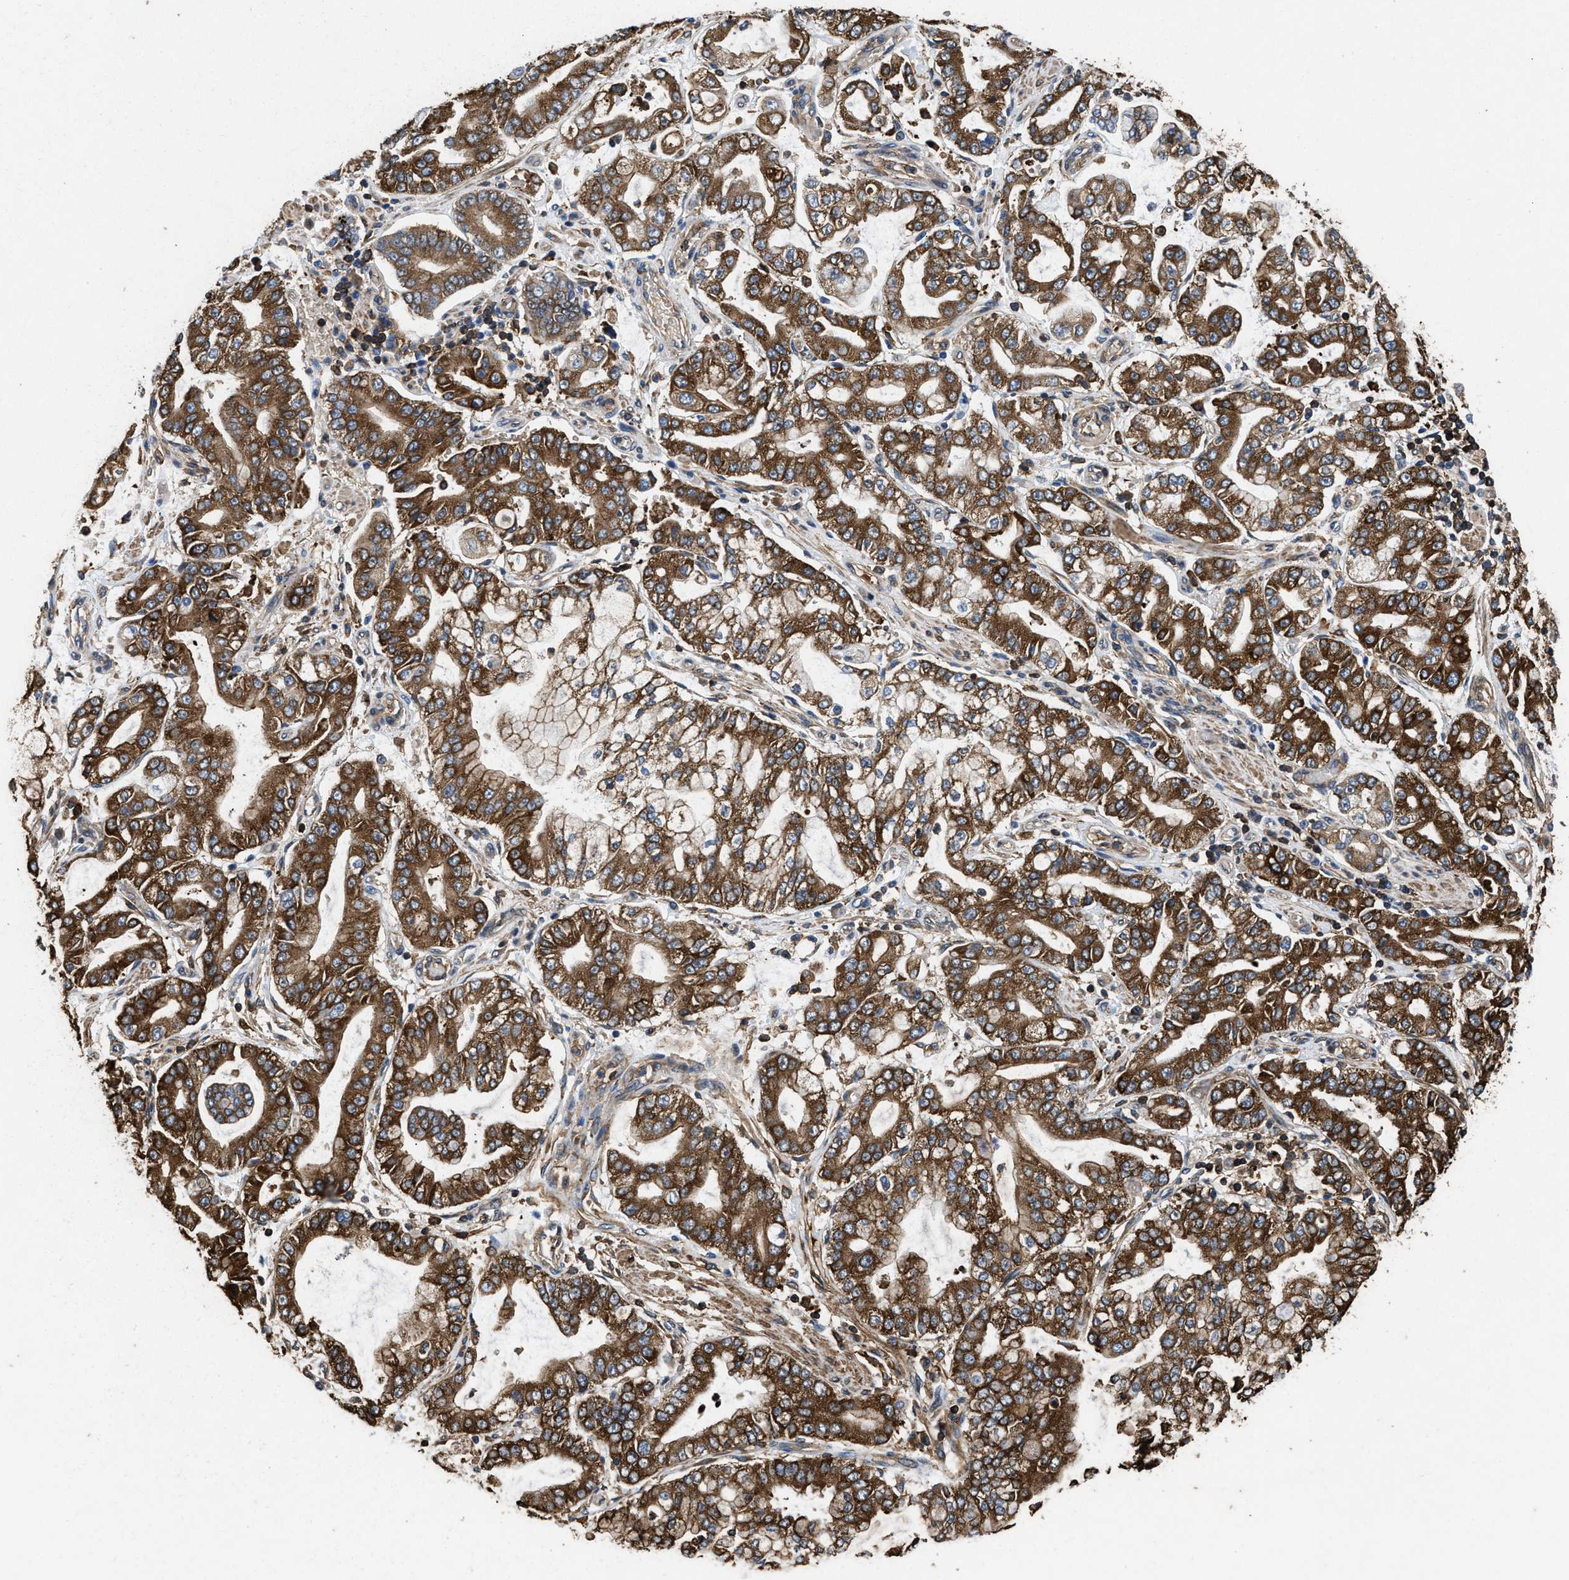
{"staining": {"intensity": "strong", "quantity": ">75%", "location": "cytoplasmic/membranous"}, "tissue": "stomach cancer", "cell_type": "Tumor cells", "image_type": "cancer", "snomed": [{"axis": "morphology", "description": "Adenocarcinoma, NOS"}, {"axis": "topography", "description": "Stomach"}], "caption": "Immunohistochemistry (IHC) of human stomach cancer (adenocarcinoma) reveals high levels of strong cytoplasmic/membranous staining in about >75% of tumor cells.", "gene": "LINGO2", "patient": {"sex": "male", "age": 76}}